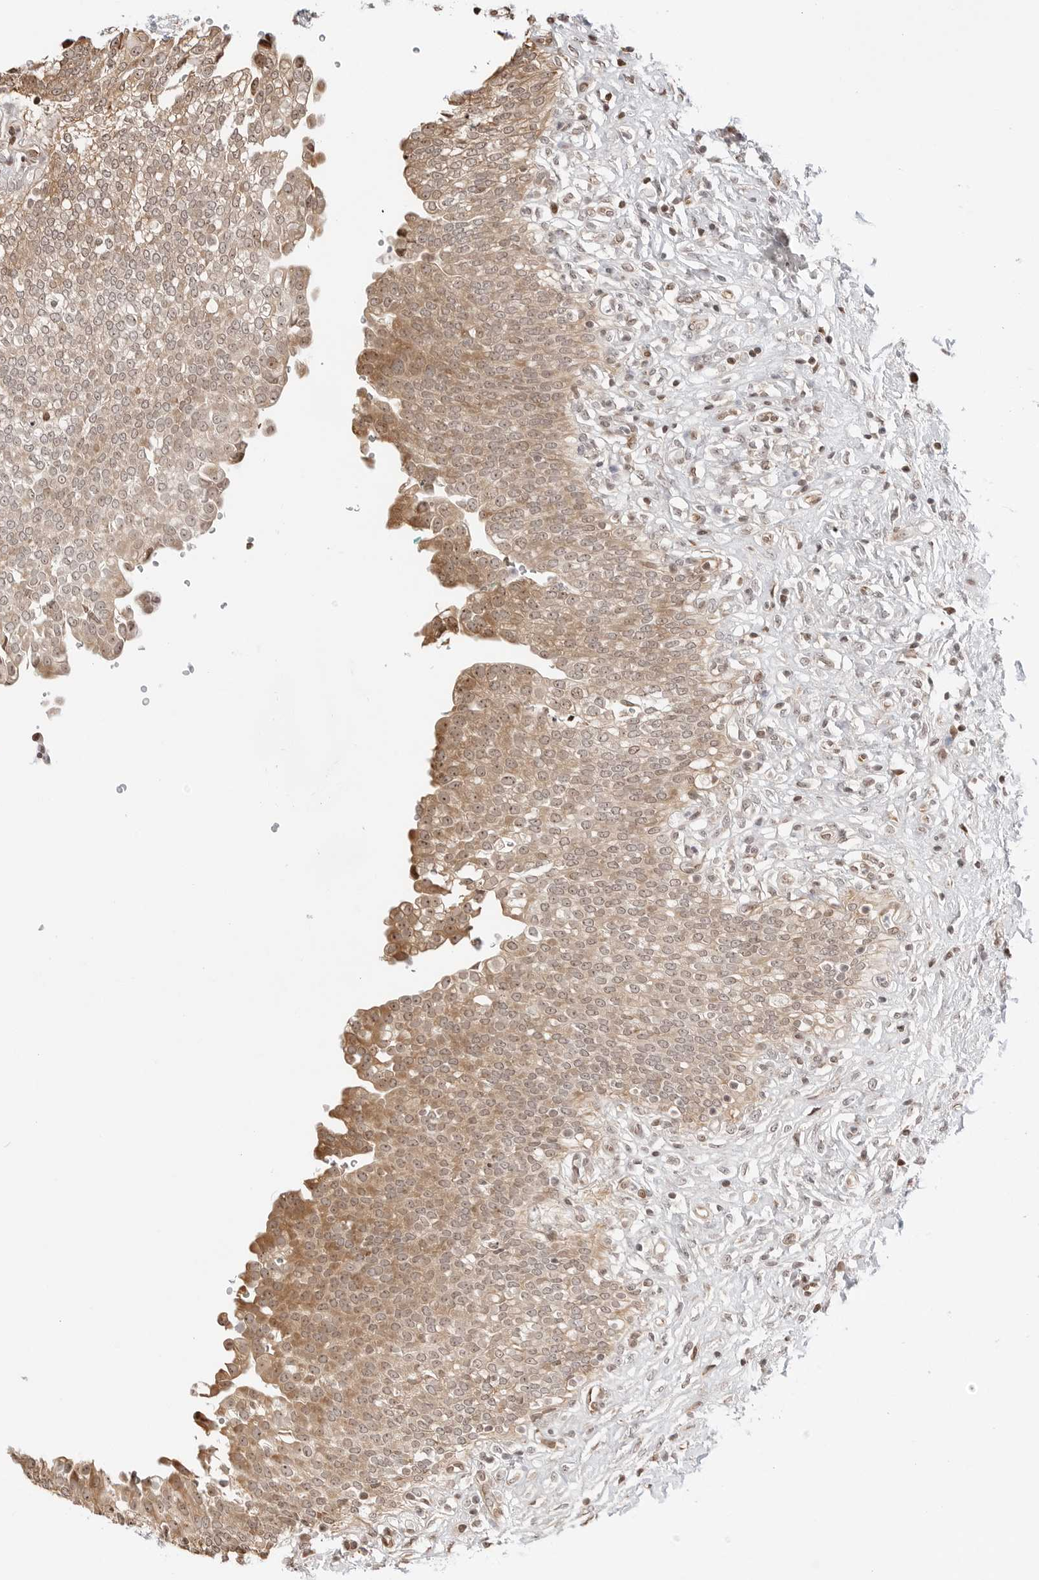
{"staining": {"intensity": "moderate", "quantity": "25%-75%", "location": "cytoplasmic/membranous,nuclear"}, "tissue": "urinary bladder", "cell_type": "Urothelial cells", "image_type": "normal", "snomed": [{"axis": "morphology", "description": "Urothelial carcinoma, High grade"}, {"axis": "topography", "description": "Urinary bladder"}], "caption": "Benign urinary bladder was stained to show a protein in brown. There is medium levels of moderate cytoplasmic/membranous,nuclear staining in about 25%-75% of urothelial cells.", "gene": "FKBP14", "patient": {"sex": "male", "age": 46}}